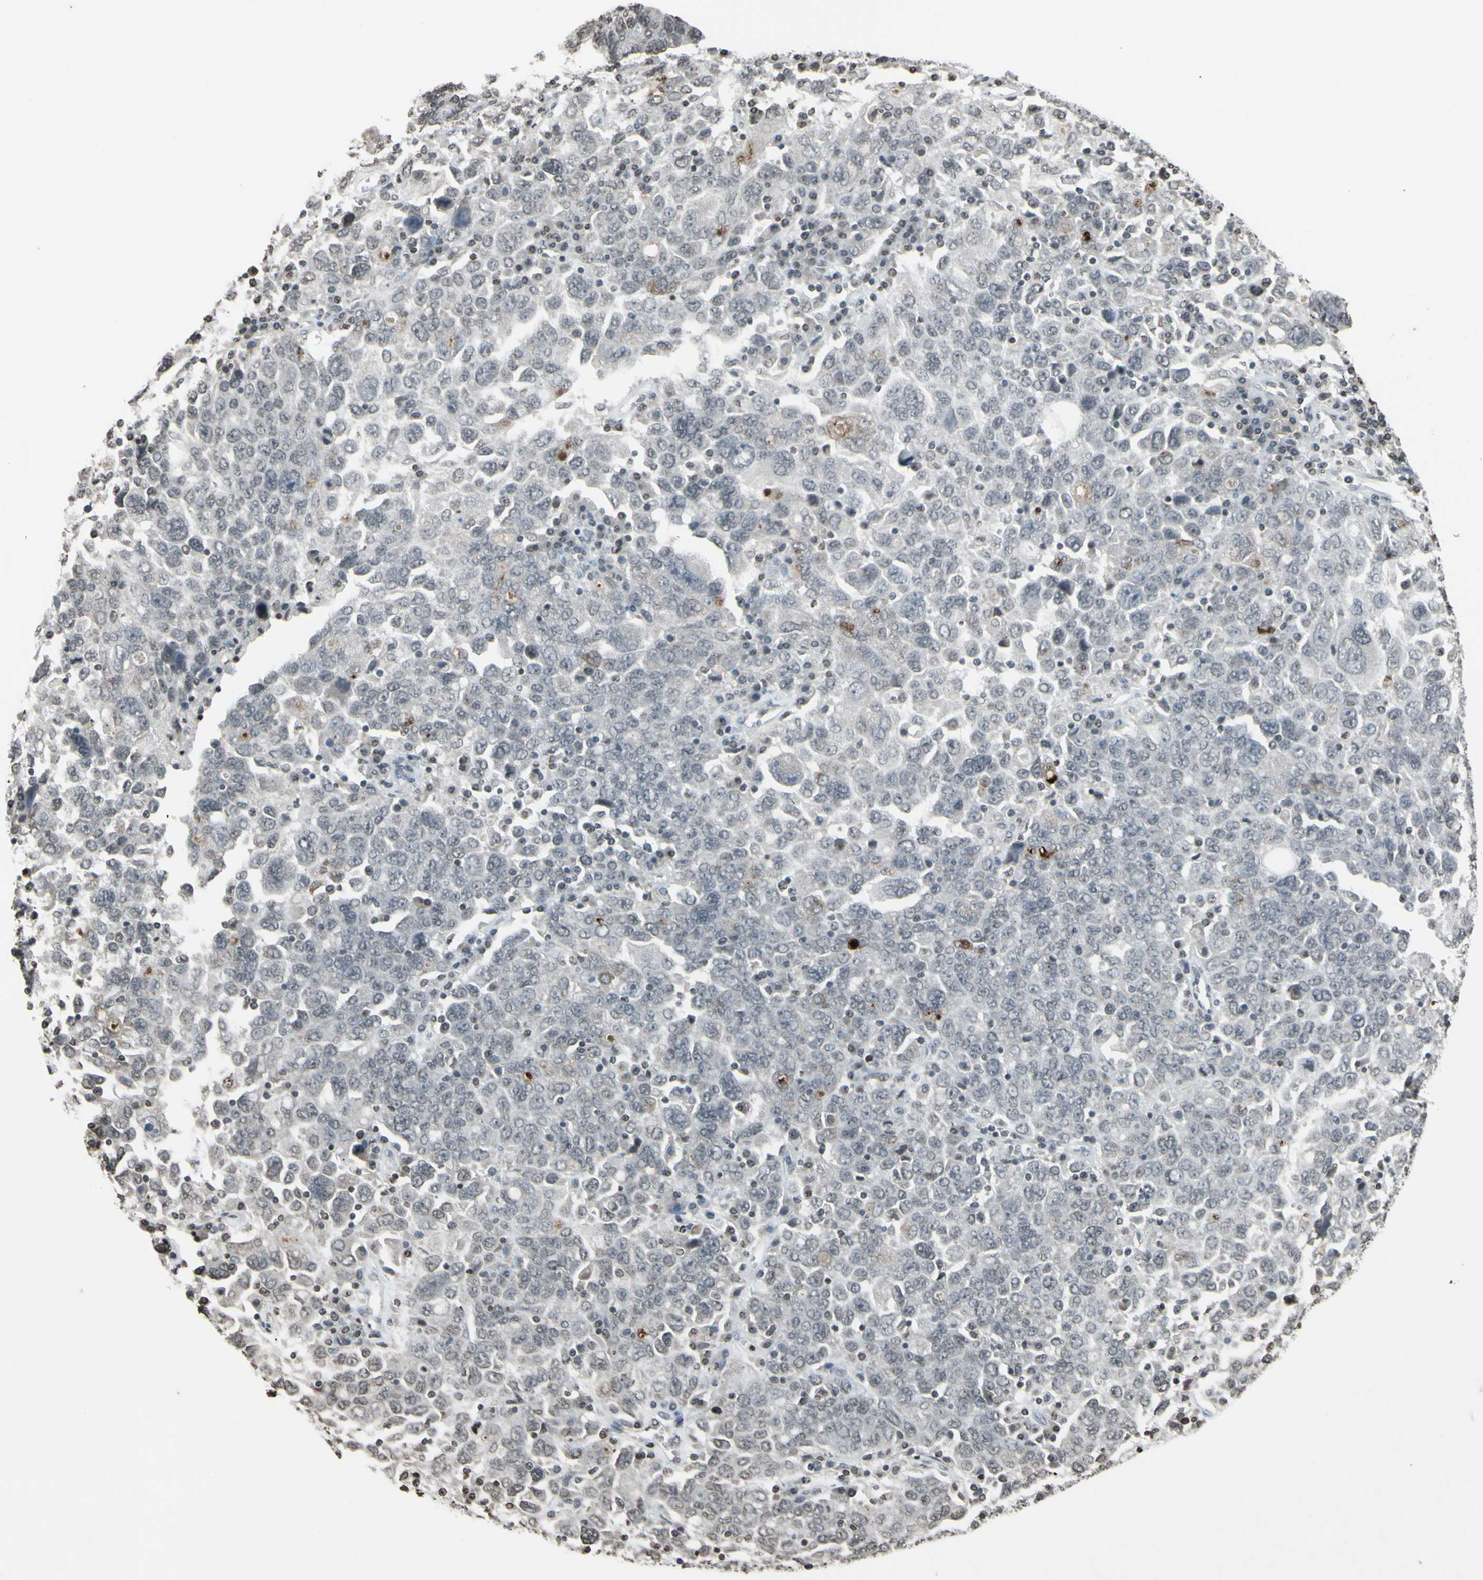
{"staining": {"intensity": "negative", "quantity": "none", "location": "none"}, "tissue": "ovarian cancer", "cell_type": "Tumor cells", "image_type": "cancer", "snomed": [{"axis": "morphology", "description": "Carcinoma, endometroid"}, {"axis": "topography", "description": "Ovary"}], "caption": "This is an immunohistochemistry photomicrograph of human ovarian cancer. There is no staining in tumor cells.", "gene": "CD79B", "patient": {"sex": "female", "age": 62}}